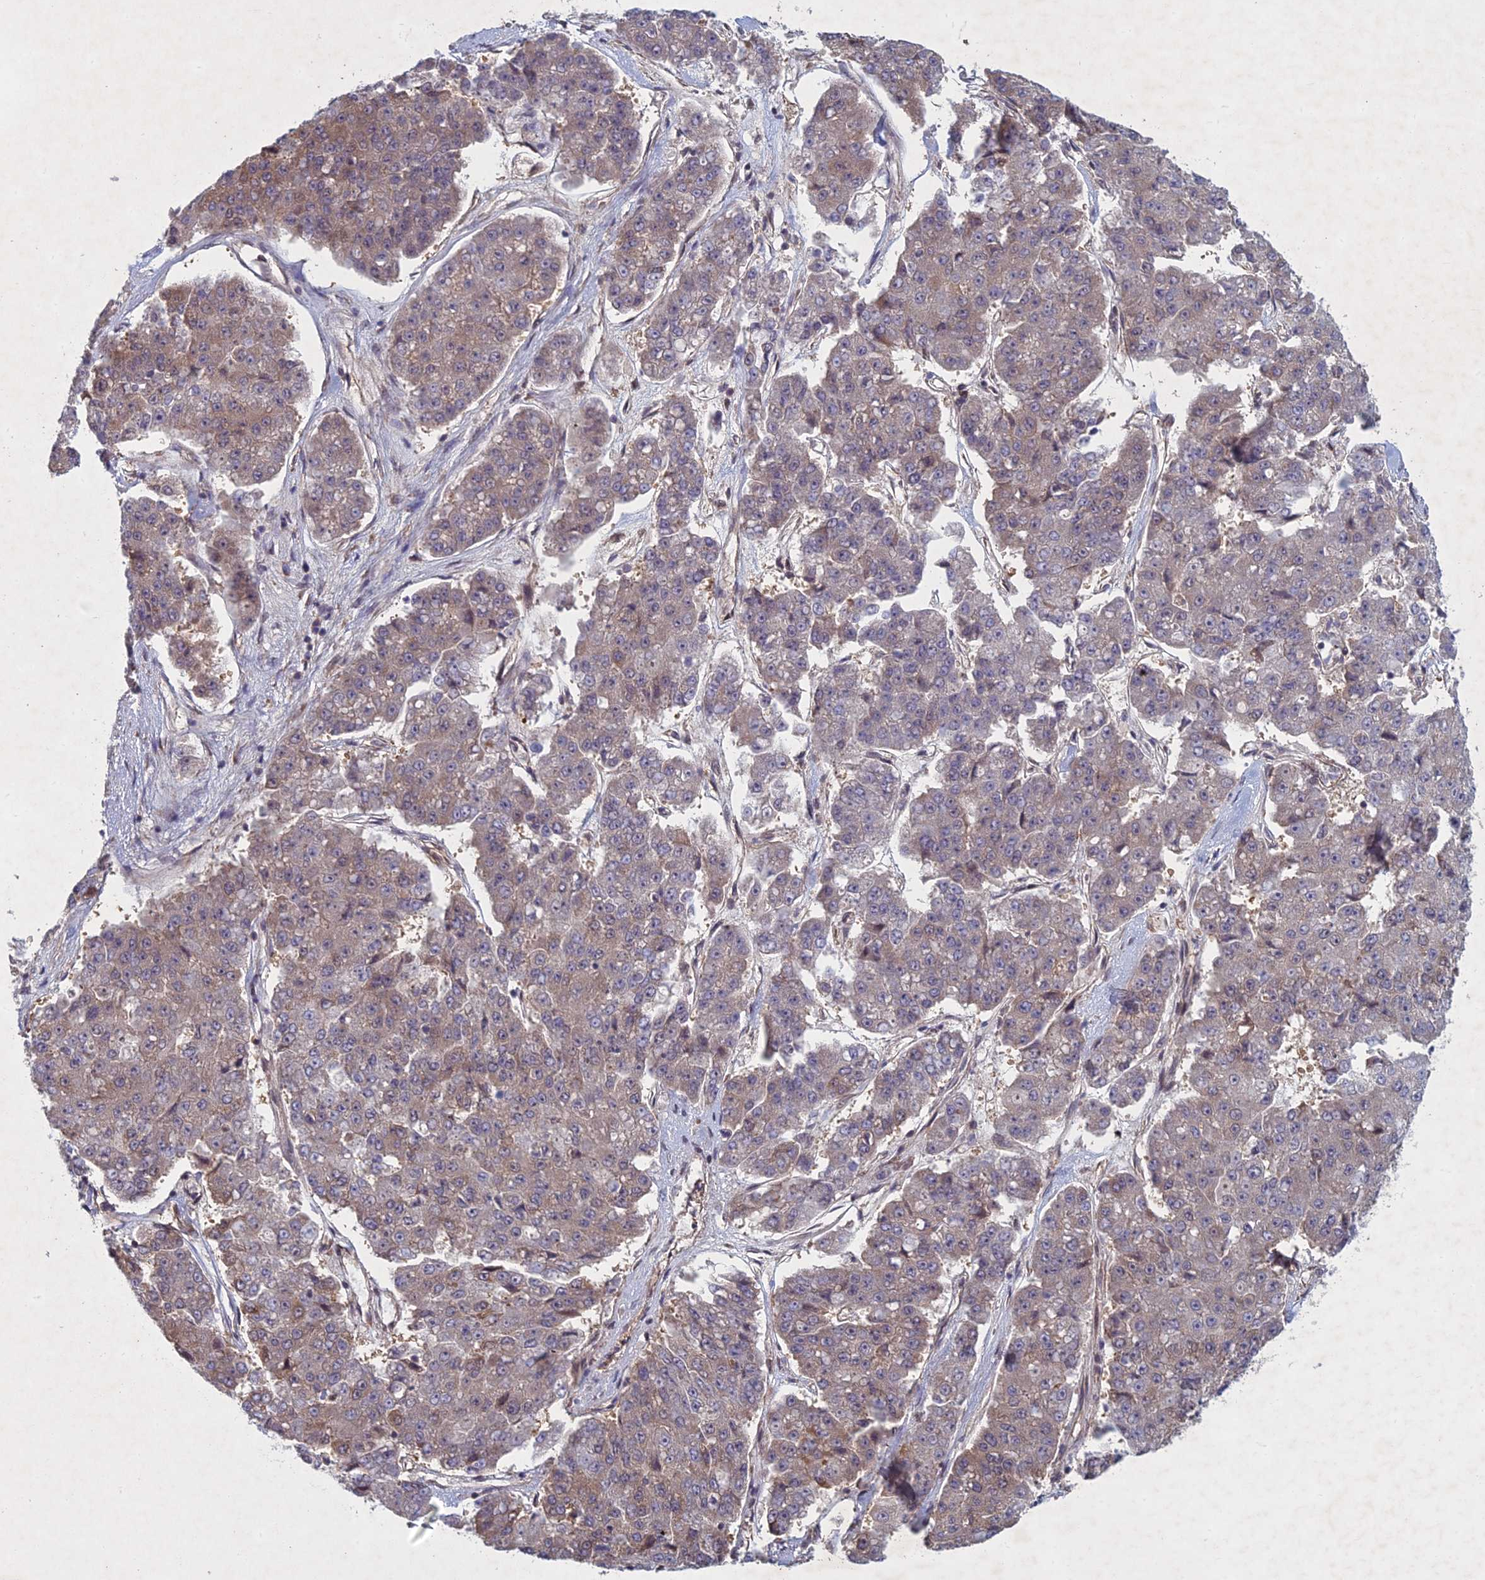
{"staining": {"intensity": "weak", "quantity": "<25%", "location": "cytoplasmic/membranous"}, "tissue": "pancreatic cancer", "cell_type": "Tumor cells", "image_type": "cancer", "snomed": [{"axis": "morphology", "description": "Adenocarcinoma, NOS"}, {"axis": "topography", "description": "Pancreas"}], "caption": "Pancreatic cancer (adenocarcinoma) was stained to show a protein in brown. There is no significant staining in tumor cells.", "gene": "PTHLH", "patient": {"sex": "male", "age": 50}}